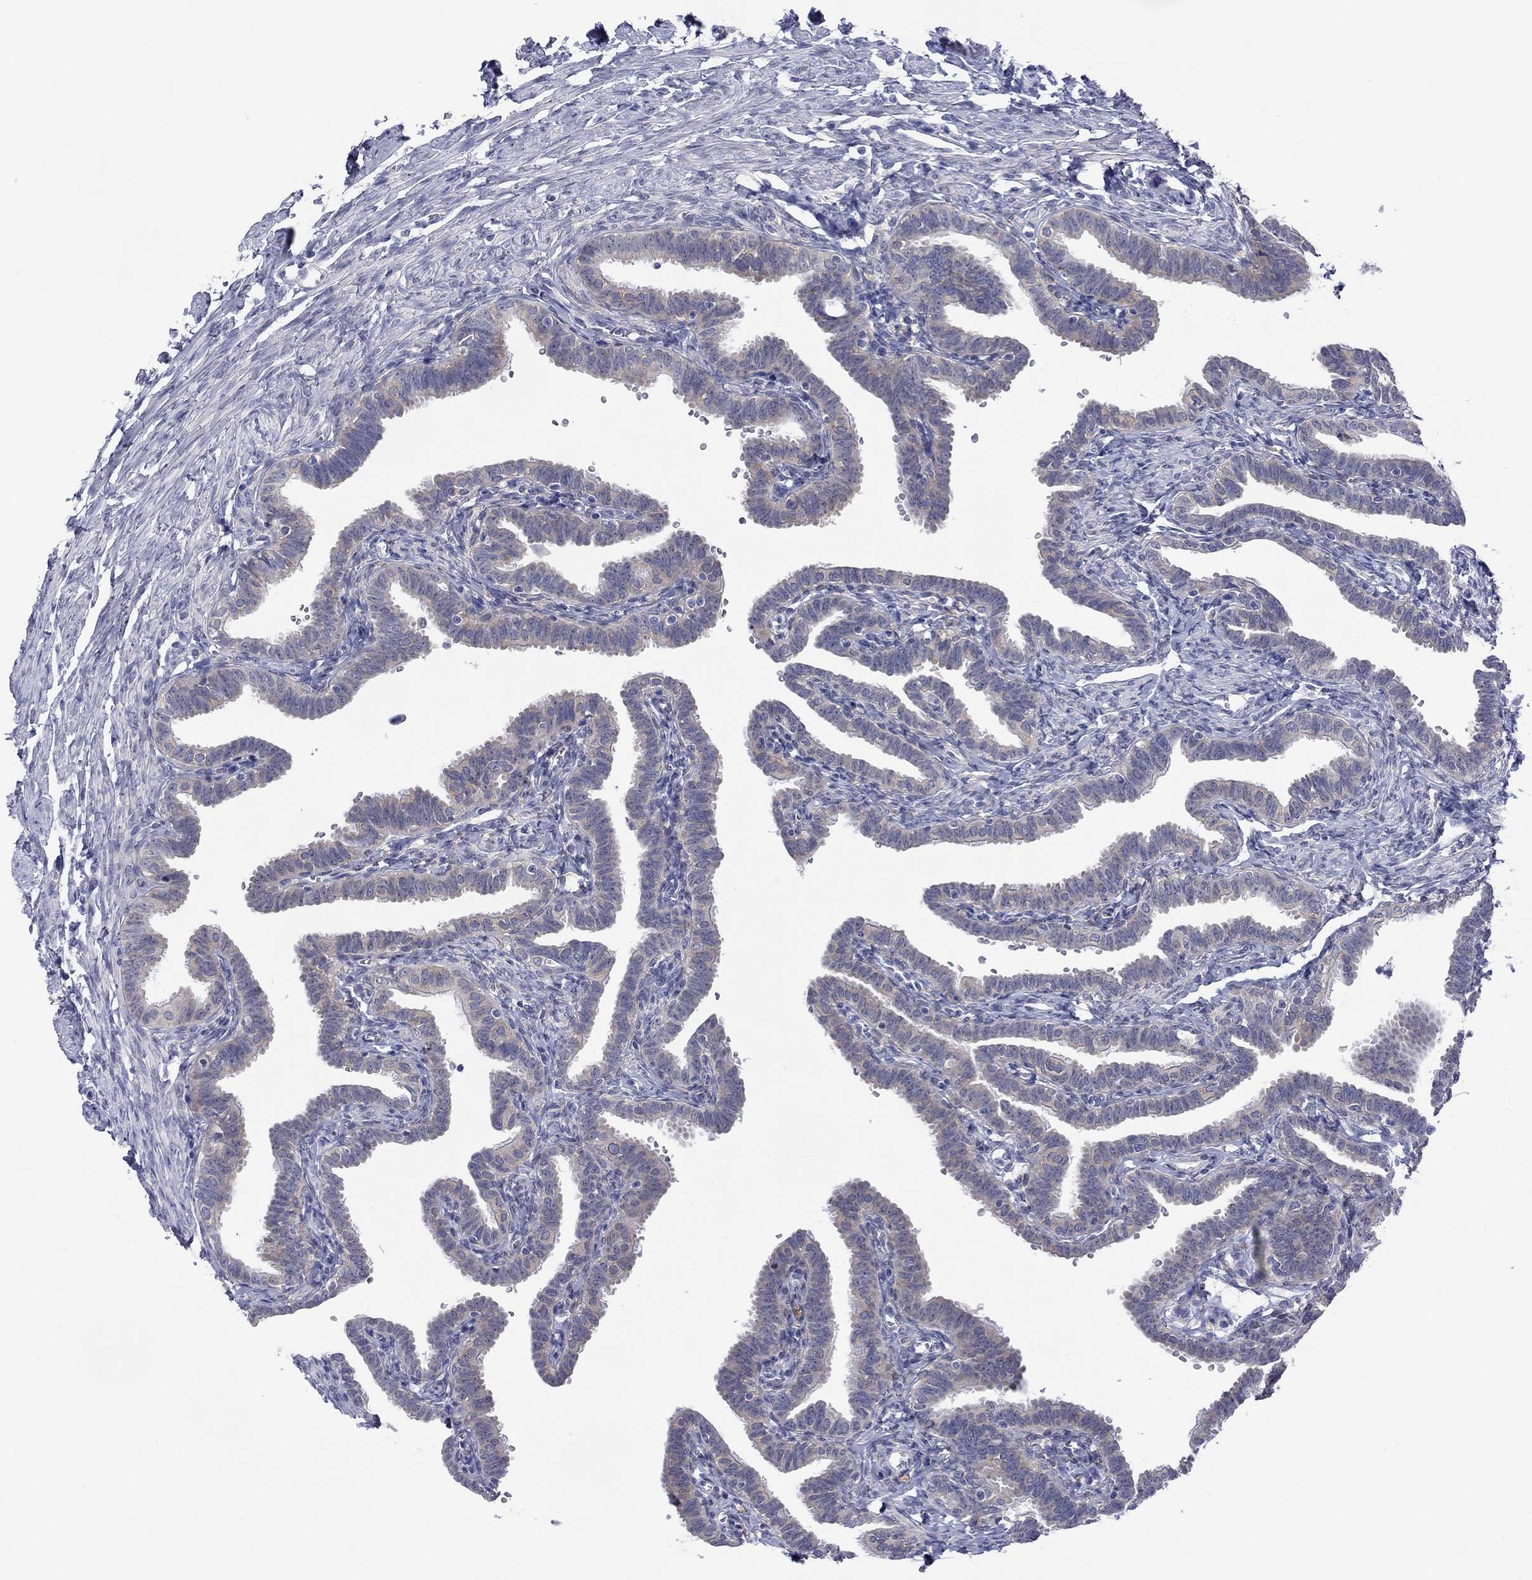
{"staining": {"intensity": "weak", "quantity": "<25%", "location": "cytoplasmic/membranous"}, "tissue": "fallopian tube", "cell_type": "Glandular cells", "image_type": "normal", "snomed": [{"axis": "morphology", "description": "Normal tissue, NOS"}, {"axis": "topography", "description": "Fallopian tube"}, {"axis": "topography", "description": "Ovary"}], "caption": "DAB (3,3'-diaminobenzidine) immunohistochemical staining of benign human fallopian tube shows no significant expression in glandular cells.", "gene": "CERS1", "patient": {"sex": "female", "age": 57}}